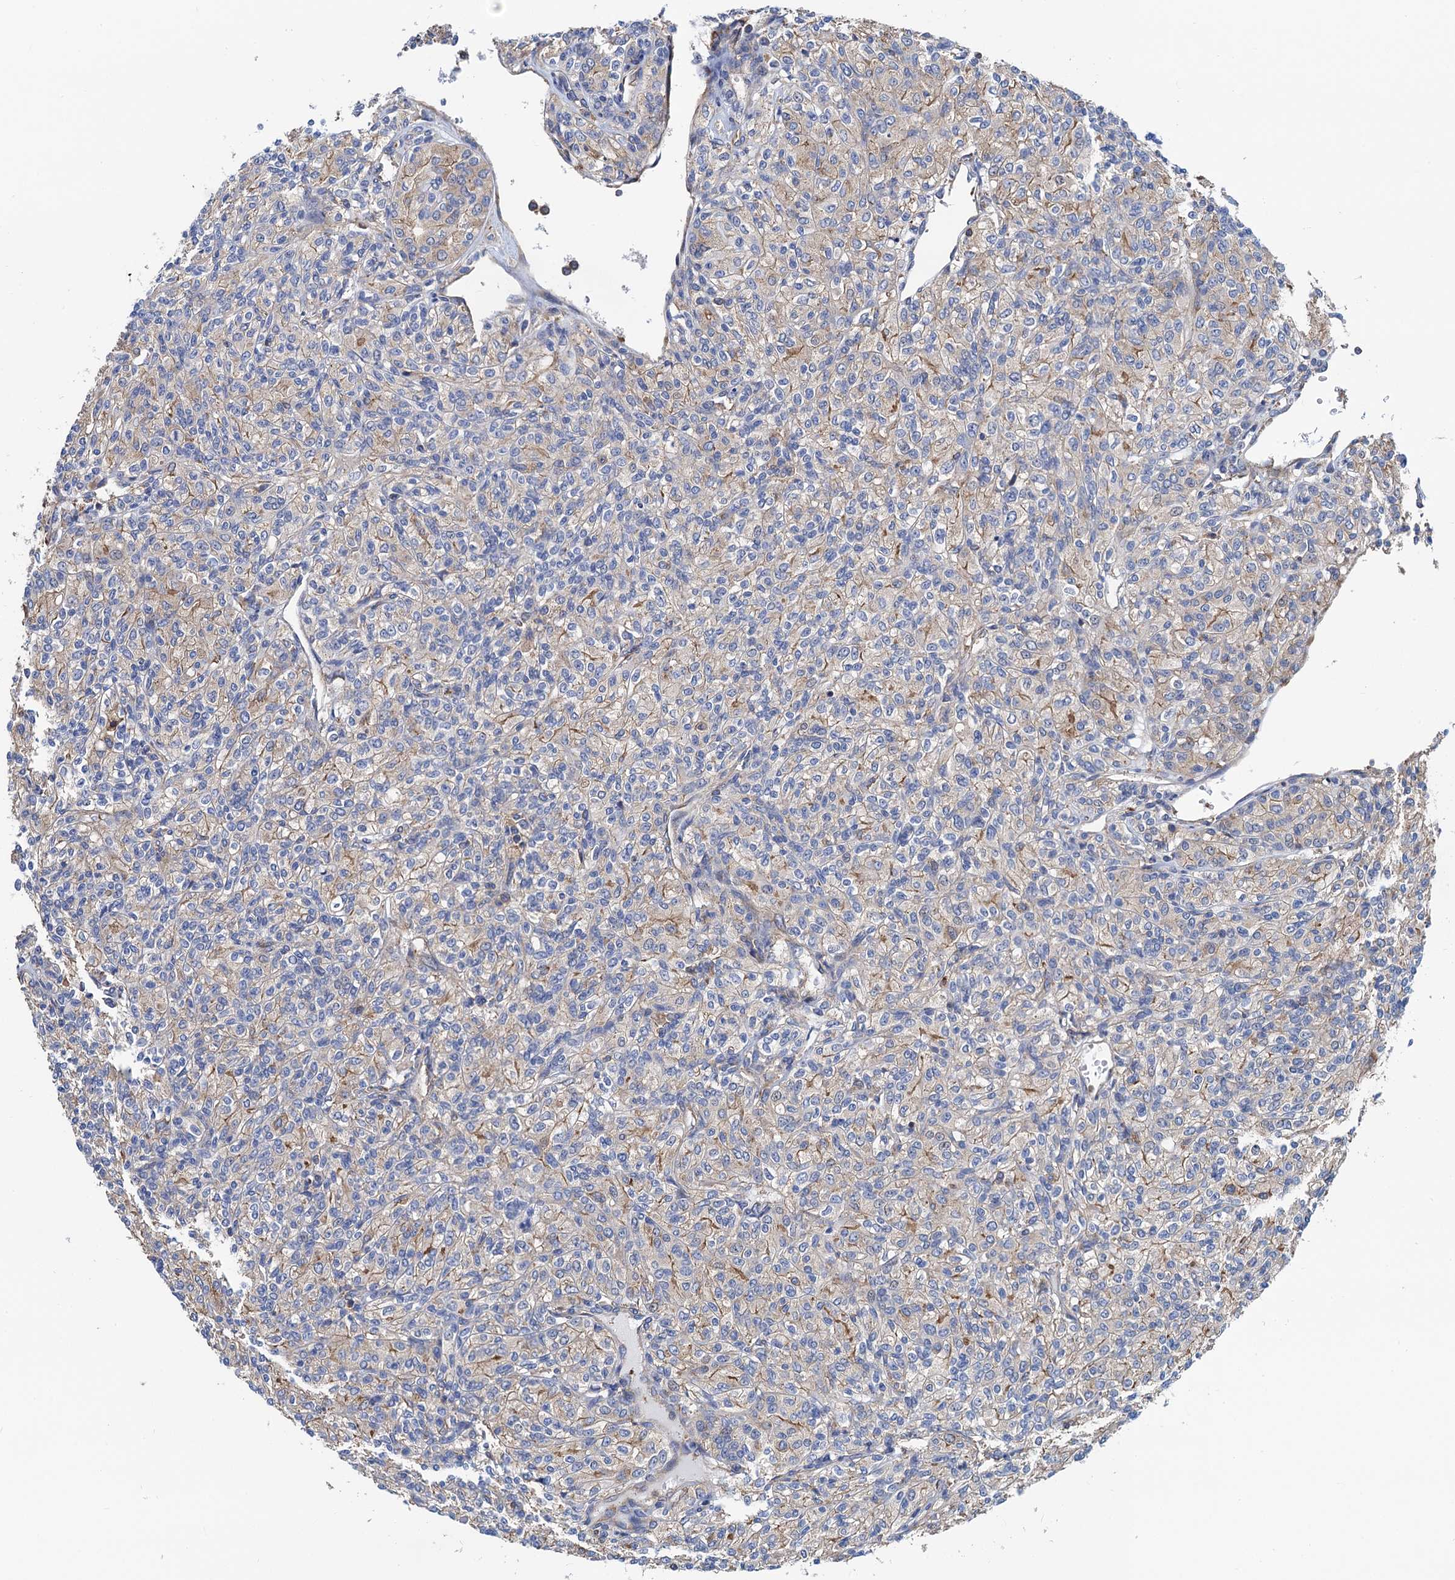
{"staining": {"intensity": "weak", "quantity": "<25%", "location": "cytoplasmic/membranous"}, "tissue": "renal cancer", "cell_type": "Tumor cells", "image_type": "cancer", "snomed": [{"axis": "morphology", "description": "Adenocarcinoma, NOS"}, {"axis": "topography", "description": "Kidney"}], "caption": "High power microscopy histopathology image of an immunohistochemistry photomicrograph of renal cancer, revealing no significant staining in tumor cells. (Brightfield microscopy of DAB (3,3'-diaminobenzidine) immunohistochemistry (IHC) at high magnification).", "gene": "SLC12A7", "patient": {"sex": "male", "age": 77}}